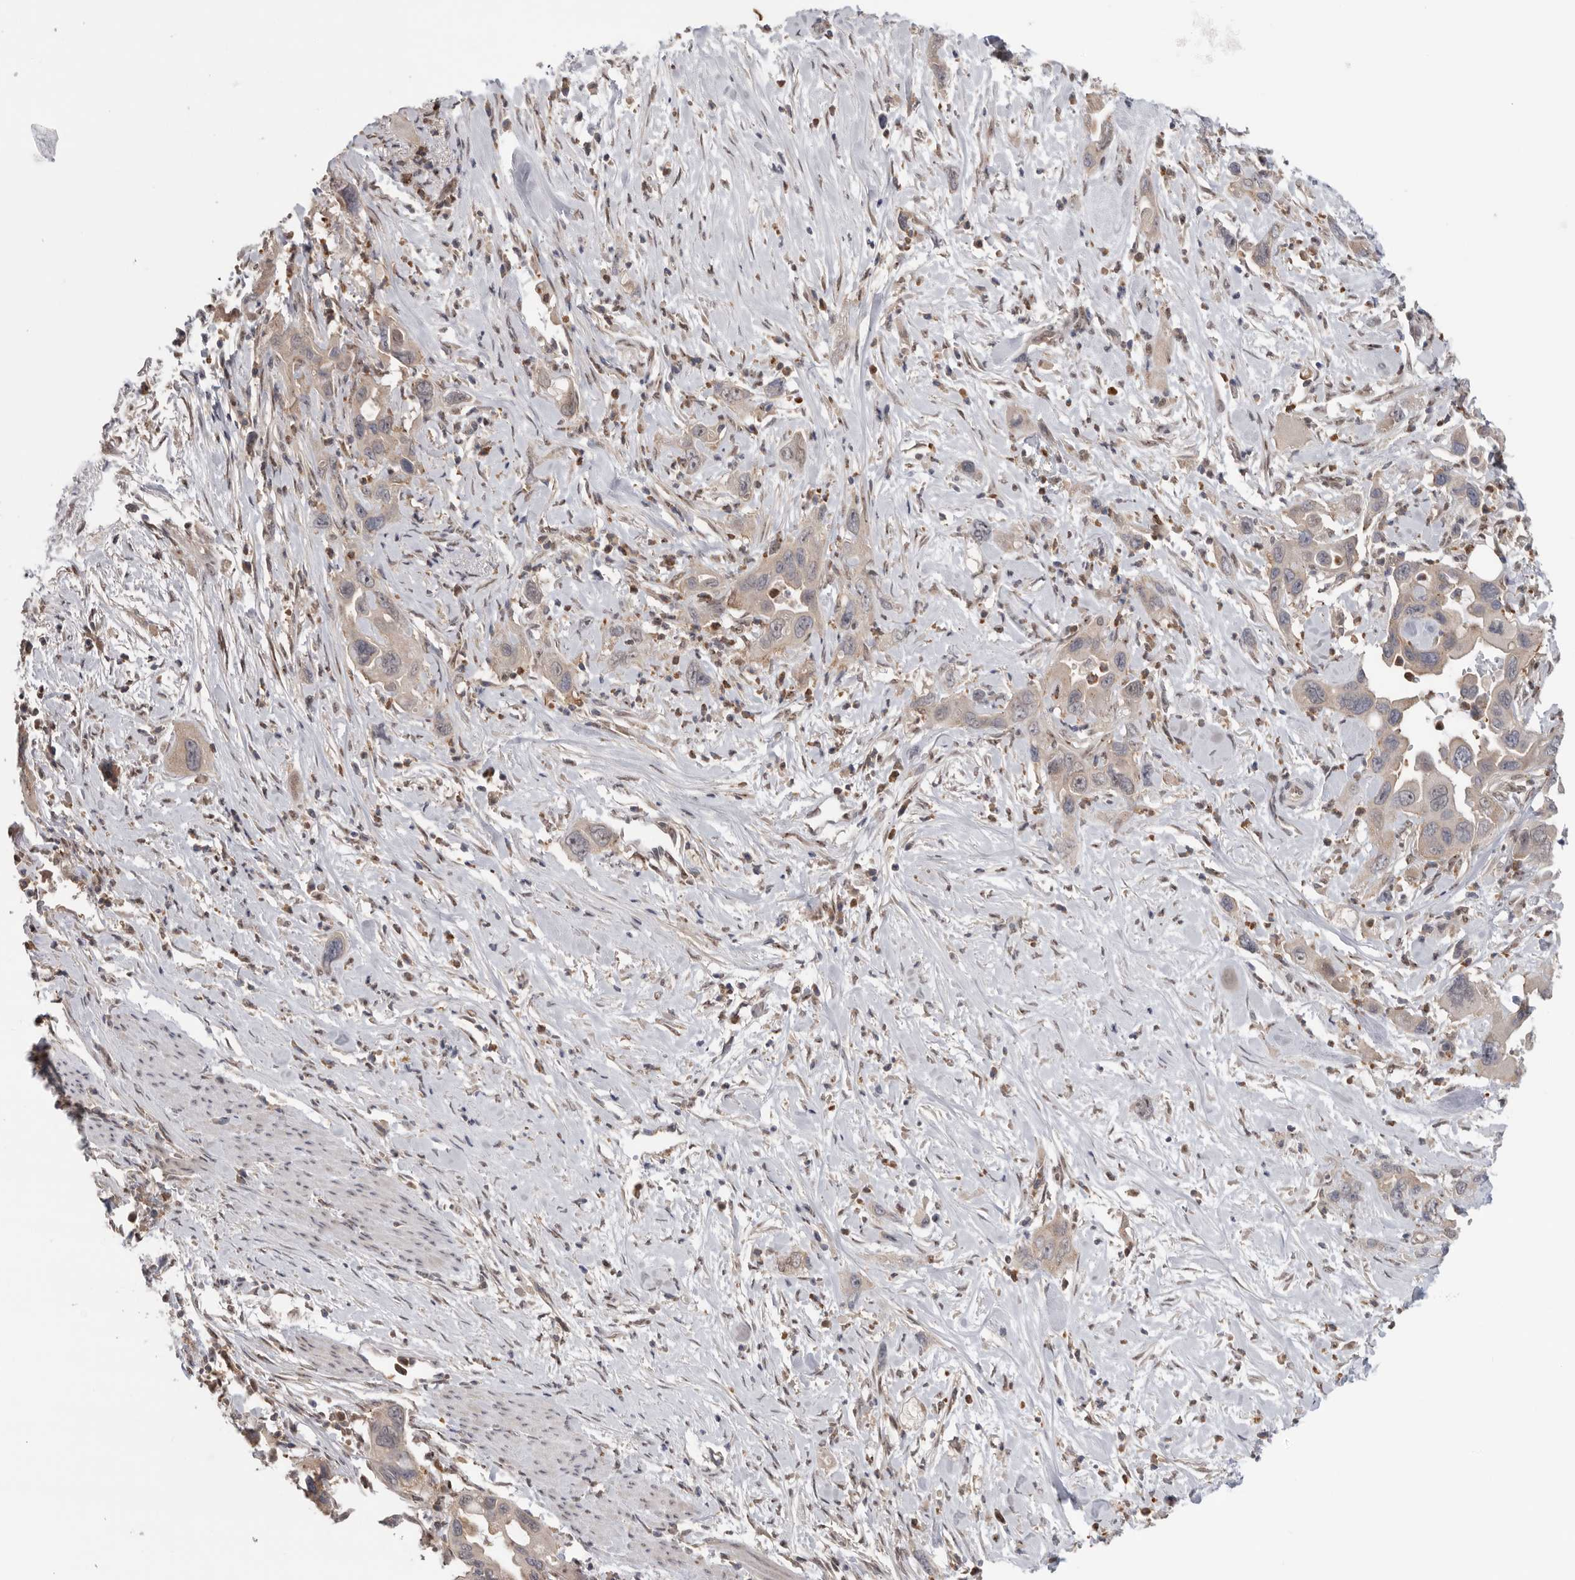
{"staining": {"intensity": "weak", "quantity": "<25%", "location": "cytoplasmic/membranous"}, "tissue": "pancreatic cancer", "cell_type": "Tumor cells", "image_type": "cancer", "snomed": [{"axis": "morphology", "description": "Adenocarcinoma, NOS"}, {"axis": "topography", "description": "Pancreas"}], "caption": "Human adenocarcinoma (pancreatic) stained for a protein using IHC shows no staining in tumor cells.", "gene": "KLK5", "patient": {"sex": "female", "age": 70}}